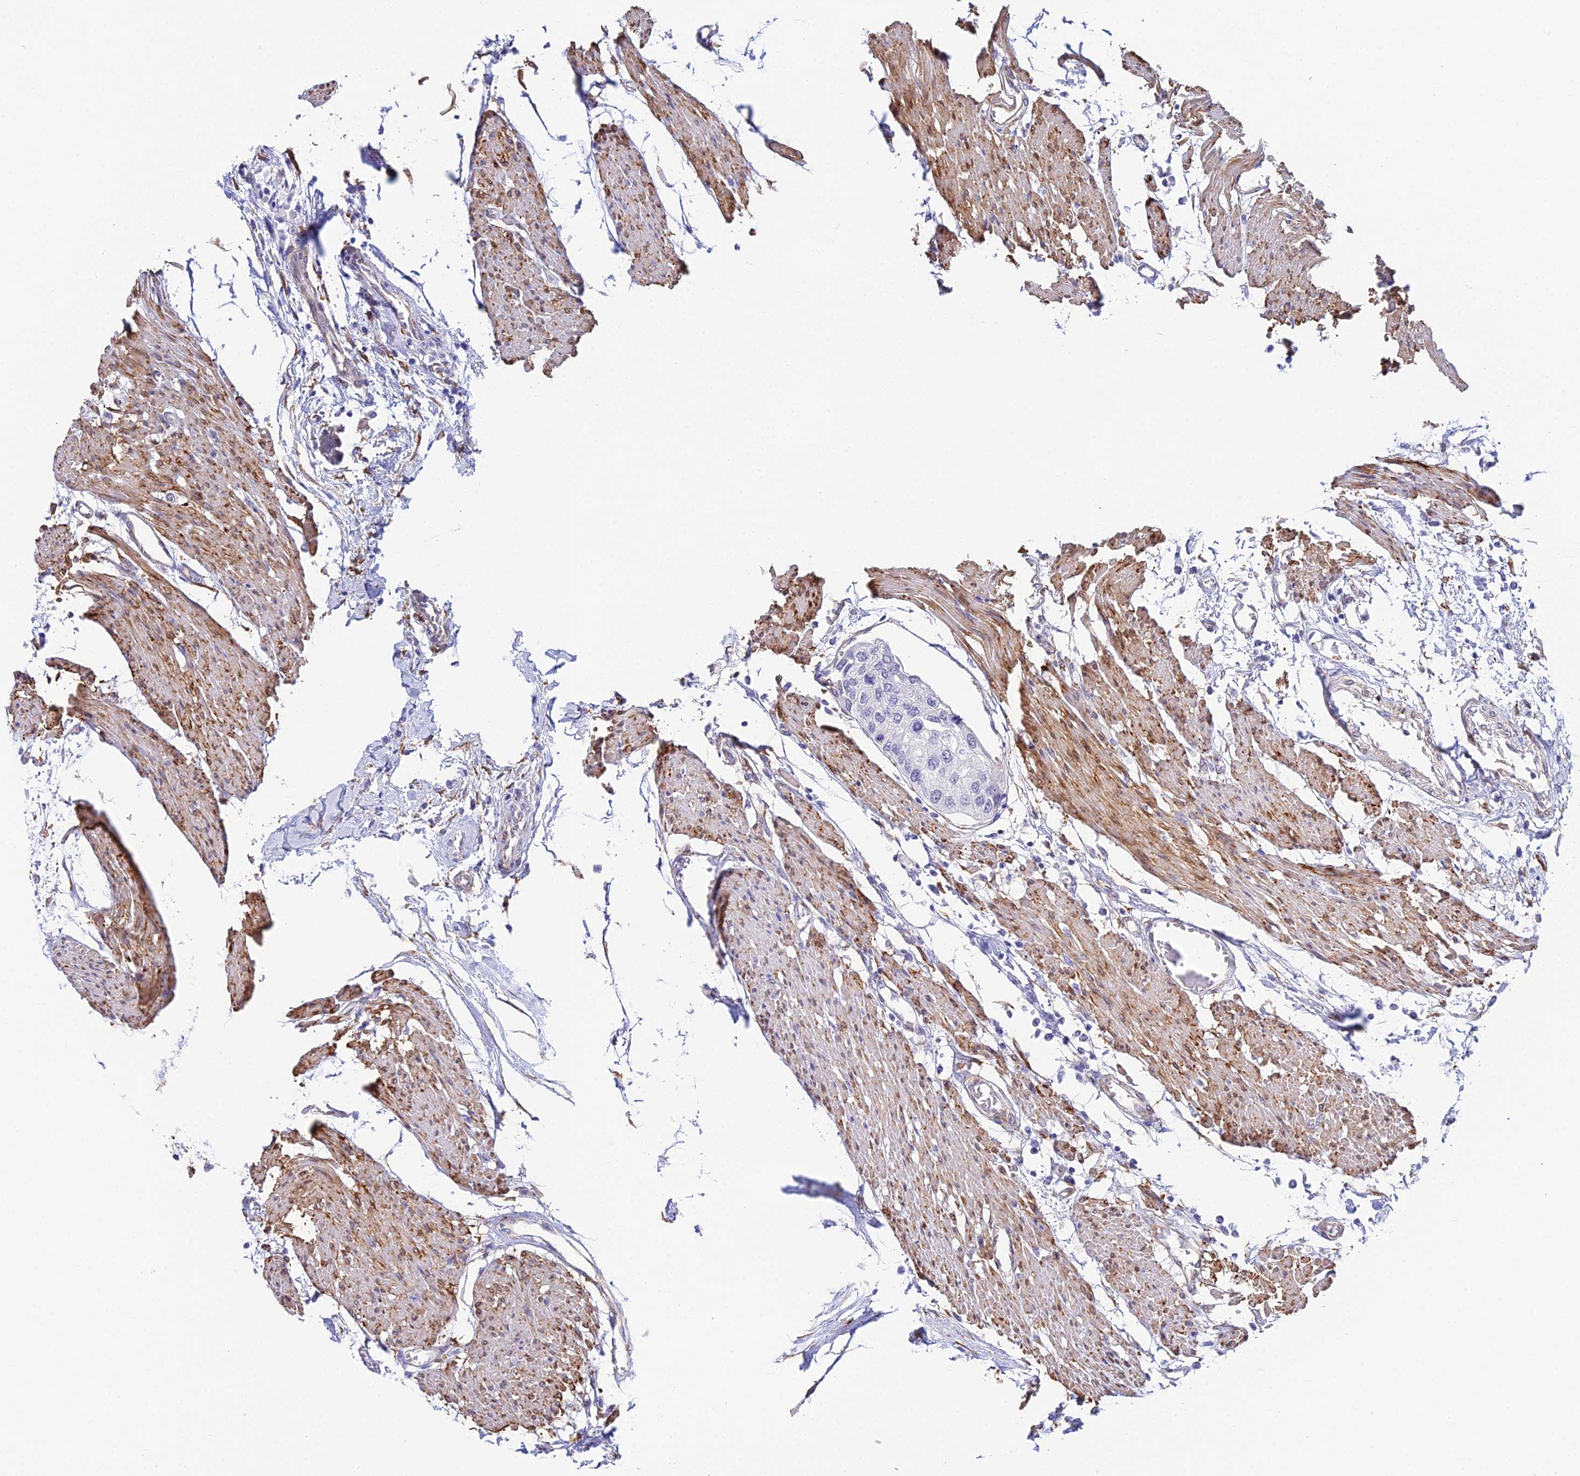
{"staining": {"intensity": "negative", "quantity": "none", "location": "none"}, "tissue": "urothelial cancer", "cell_type": "Tumor cells", "image_type": "cancer", "snomed": [{"axis": "morphology", "description": "Urothelial carcinoma, High grade"}, {"axis": "topography", "description": "Urinary bladder"}], "caption": "IHC histopathology image of neoplastic tissue: human high-grade urothelial carcinoma stained with DAB (3,3'-diaminobenzidine) shows no significant protein positivity in tumor cells.", "gene": "MXRA7", "patient": {"sex": "male", "age": 64}}